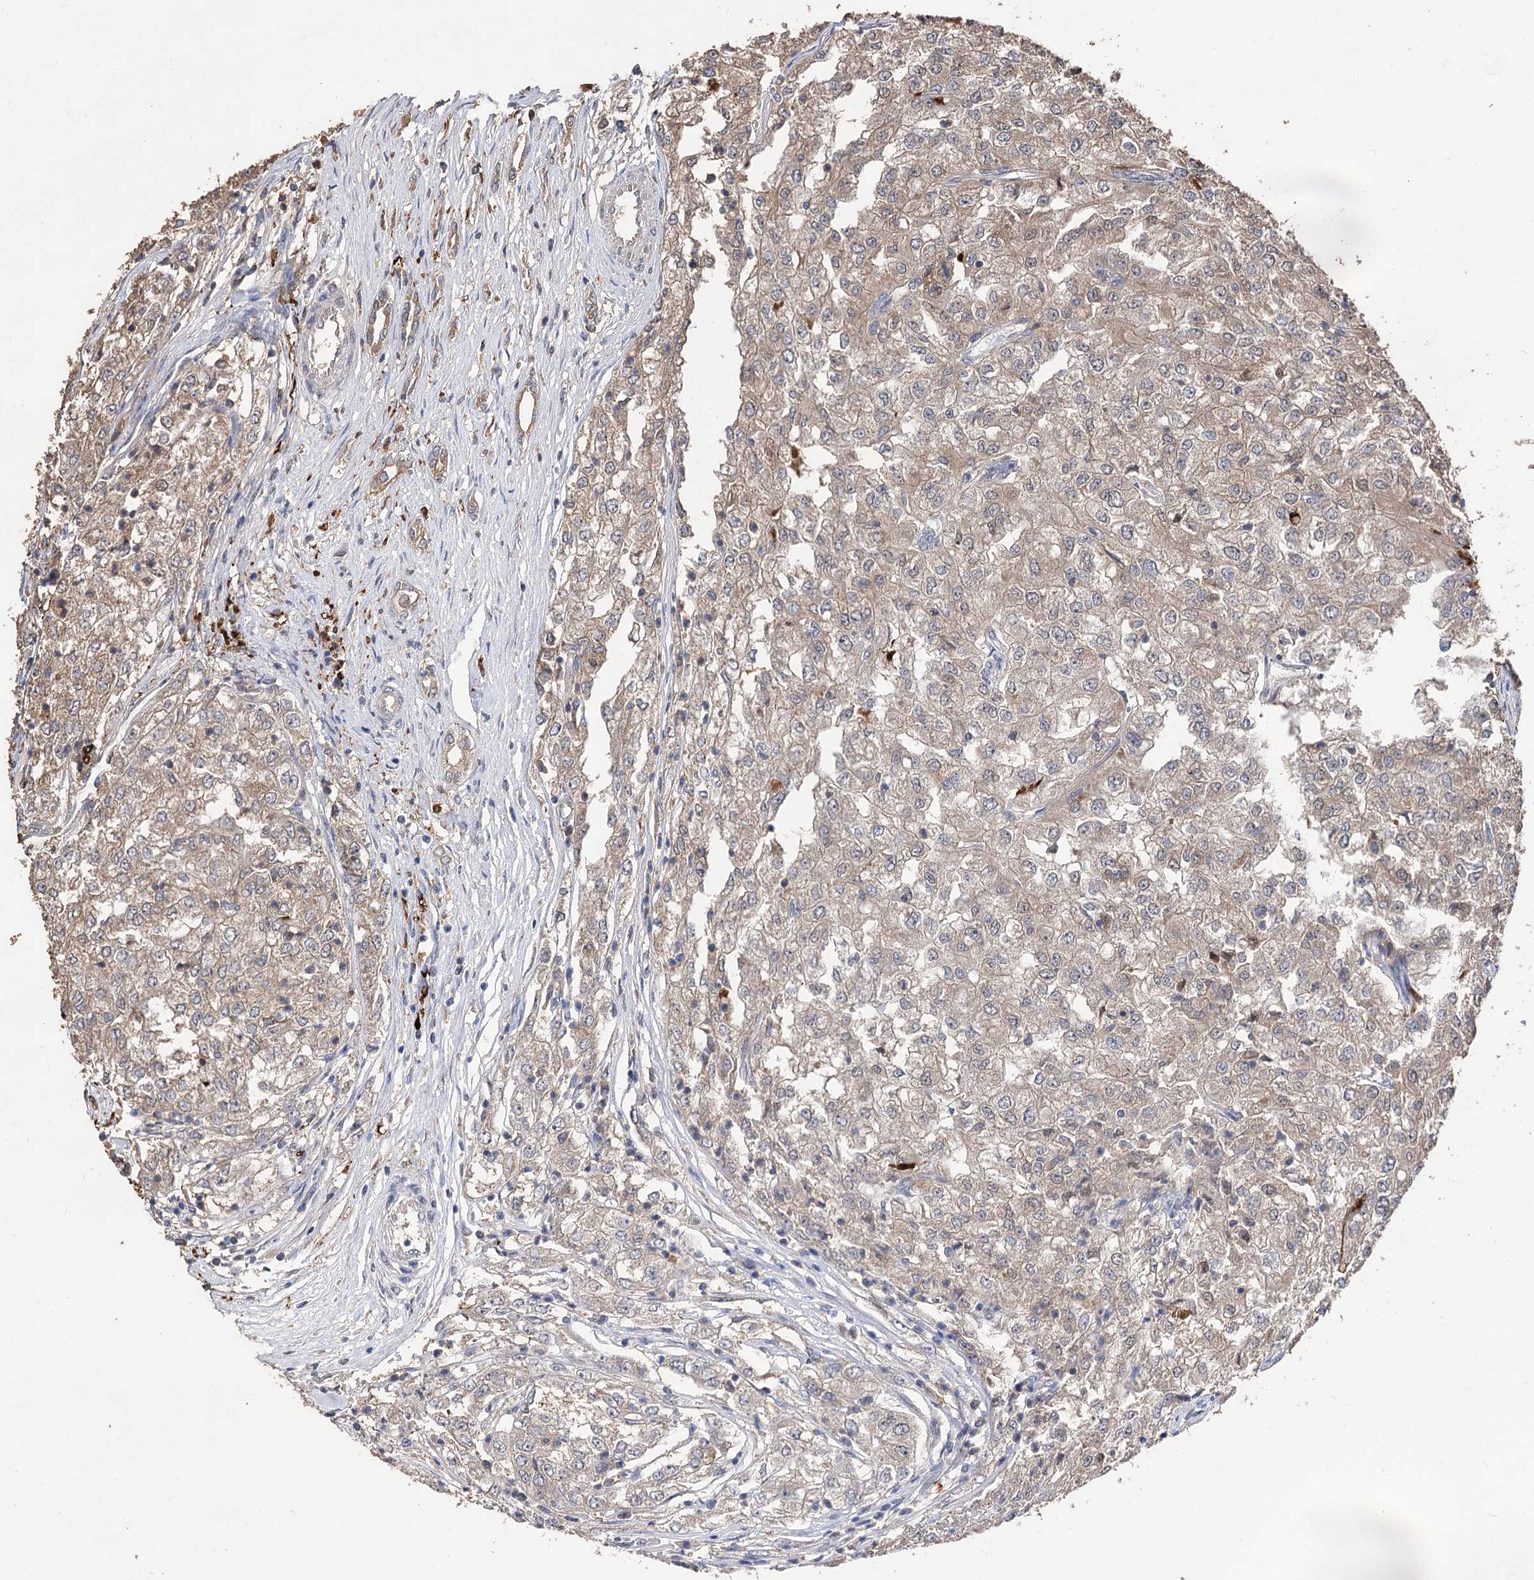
{"staining": {"intensity": "weak", "quantity": "<25%", "location": "cytoplasmic/membranous"}, "tissue": "renal cancer", "cell_type": "Tumor cells", "image_type": "cancer", "snomed": [{"axis": "morphology", "description": "Adenocarcinoma, NOS"}, {"axis": "topography", "description": "Kidney"}], "caption": "Immunohistochemistry photomicrograph of renal cancer (adenocarcinoma) stained for a protein (brown), which reveals no positivity in tumor cells.", "gene": "RASSF3", "patient": {"sex": "female", "age": 54}}